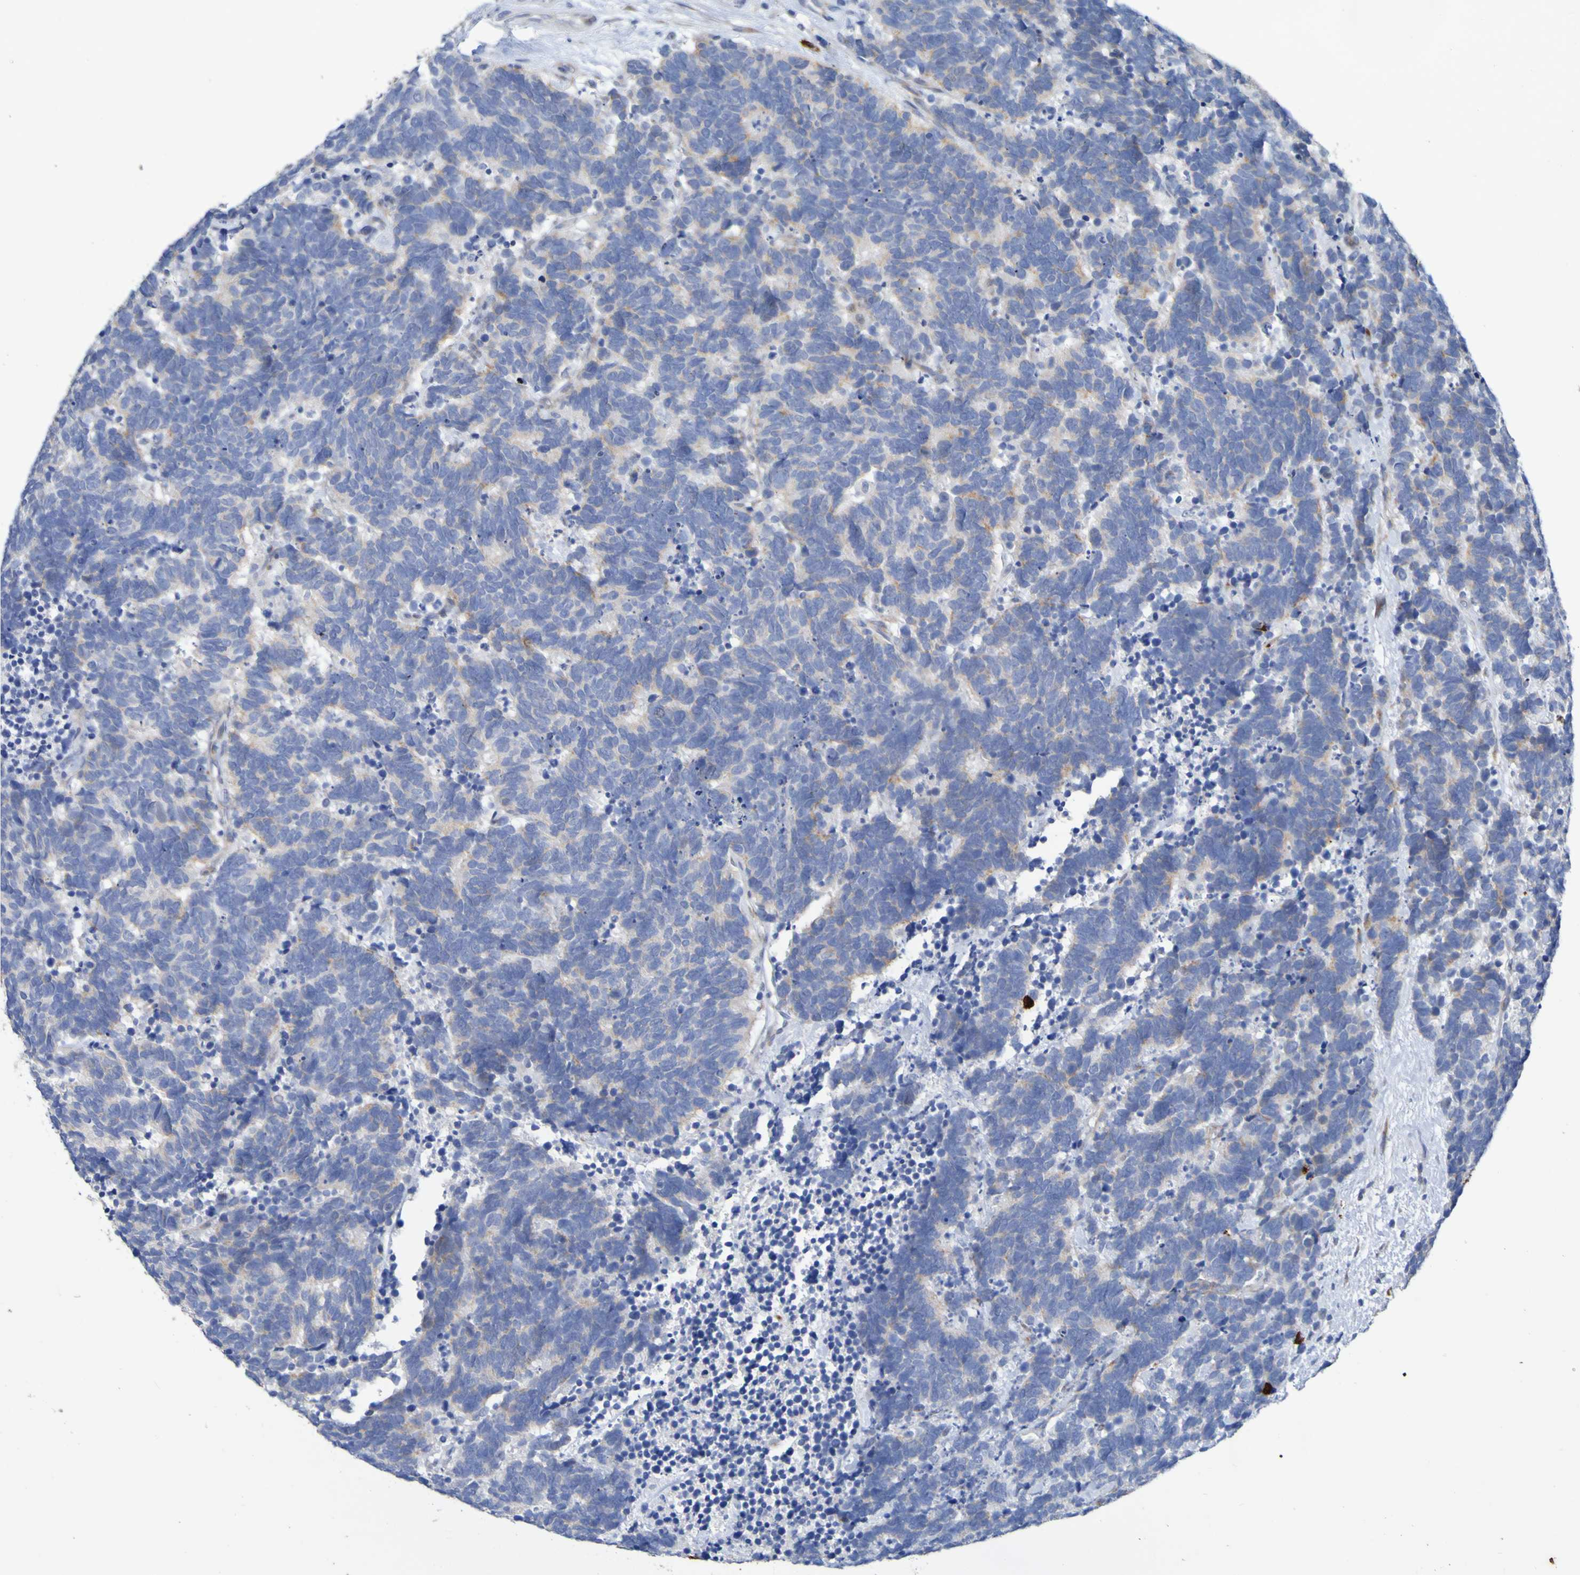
{"staining": {"intensity": "weak", "quantity": "25%-75%", "location": "cytoplasmic/membranous"}, "tissue": "carcinoid", "cell_type": "Tumor cells", "image_type": "cancer", "snomed": [{"axis": "morphology", "description": "Carcinoma, NOS"}, {"axis": "morphology", "description": "Carcinoid, malignant, NOS"}, {"axis": "topography", "description": "Urinary bladder"}], "caption": "Carcinoid stained with a protein marker displays weak staining in tumor cells.", "gene": "C11orf24", "patient": {"sex": "male", "age": 57}}